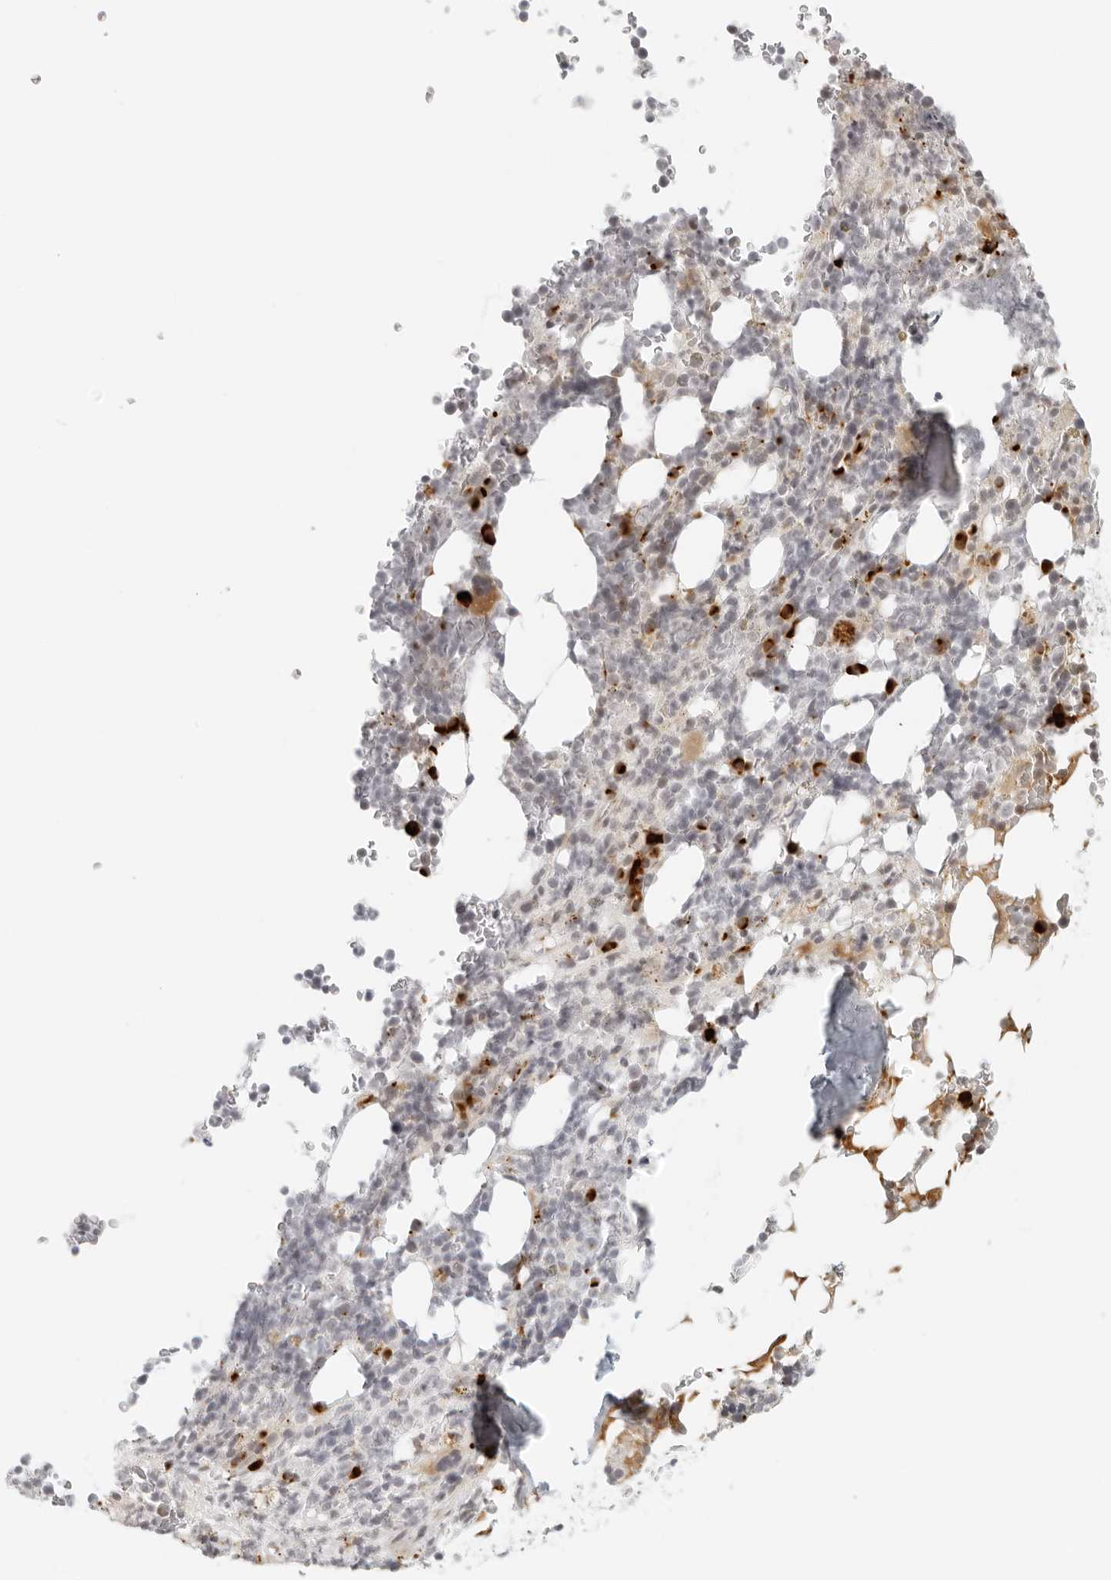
{"staining": {"intensity": "moderate", "quantity": "<25%", "location": "cytoplasmic/membranous"}, "tissue": "bone marrow", "cell_type": "Hematopoietic cells", "image_type": "normal", "snomed": [{"axis": "morphology", "description": "Normal tissue, NOS"}, {"axis": "topography", "description": "Bone marrow"}], "caption": "IHC of normal human bone marrow exhibits low levels of moderate cytoplasmic/membranous staining in approximately <25% of hematopoietic cells.", "gene": "ZNF678", "patient": {"sex": "male", "age": 58}}